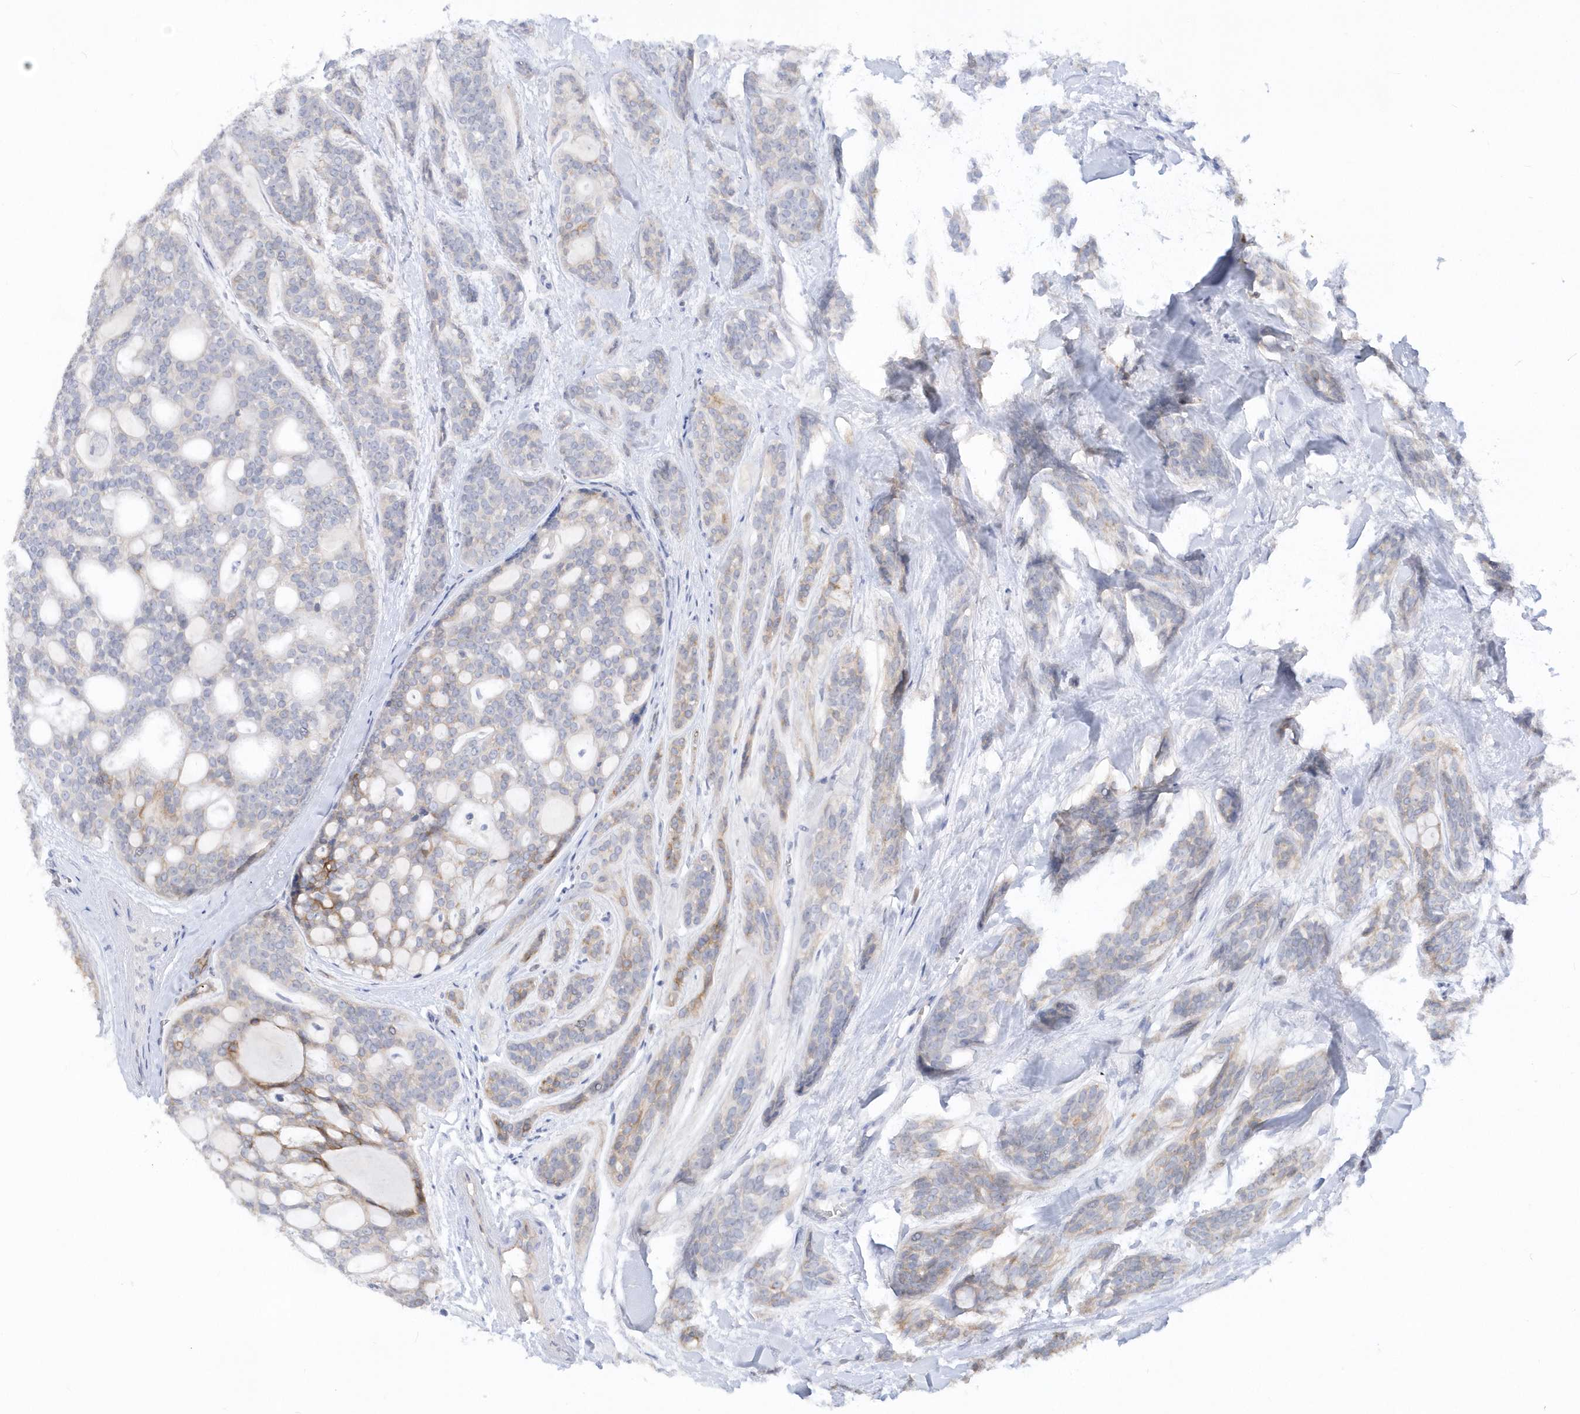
{"staining": {"intensity": "weak", "quantity": "<25%", "location": "cytoplasmic/membranous"}, "tissue": "head and neck cancer", "cell_type": "Tumor cells", "image_type": "cancer", "snomed": [{"axis": "morphology", "description": "Adenocarcinoma, NOS"}, {"axis": "topography", "description": "Head-Neck"}], "caption": "A high-resolution histopathology image shows immunohistochemistry staining of head and neck cancer (adenocarcinoma), which demonstrates no significant positivity in tumor cells.", "gene": "RPE", "patient": {"sex": "male", "age": 66}}